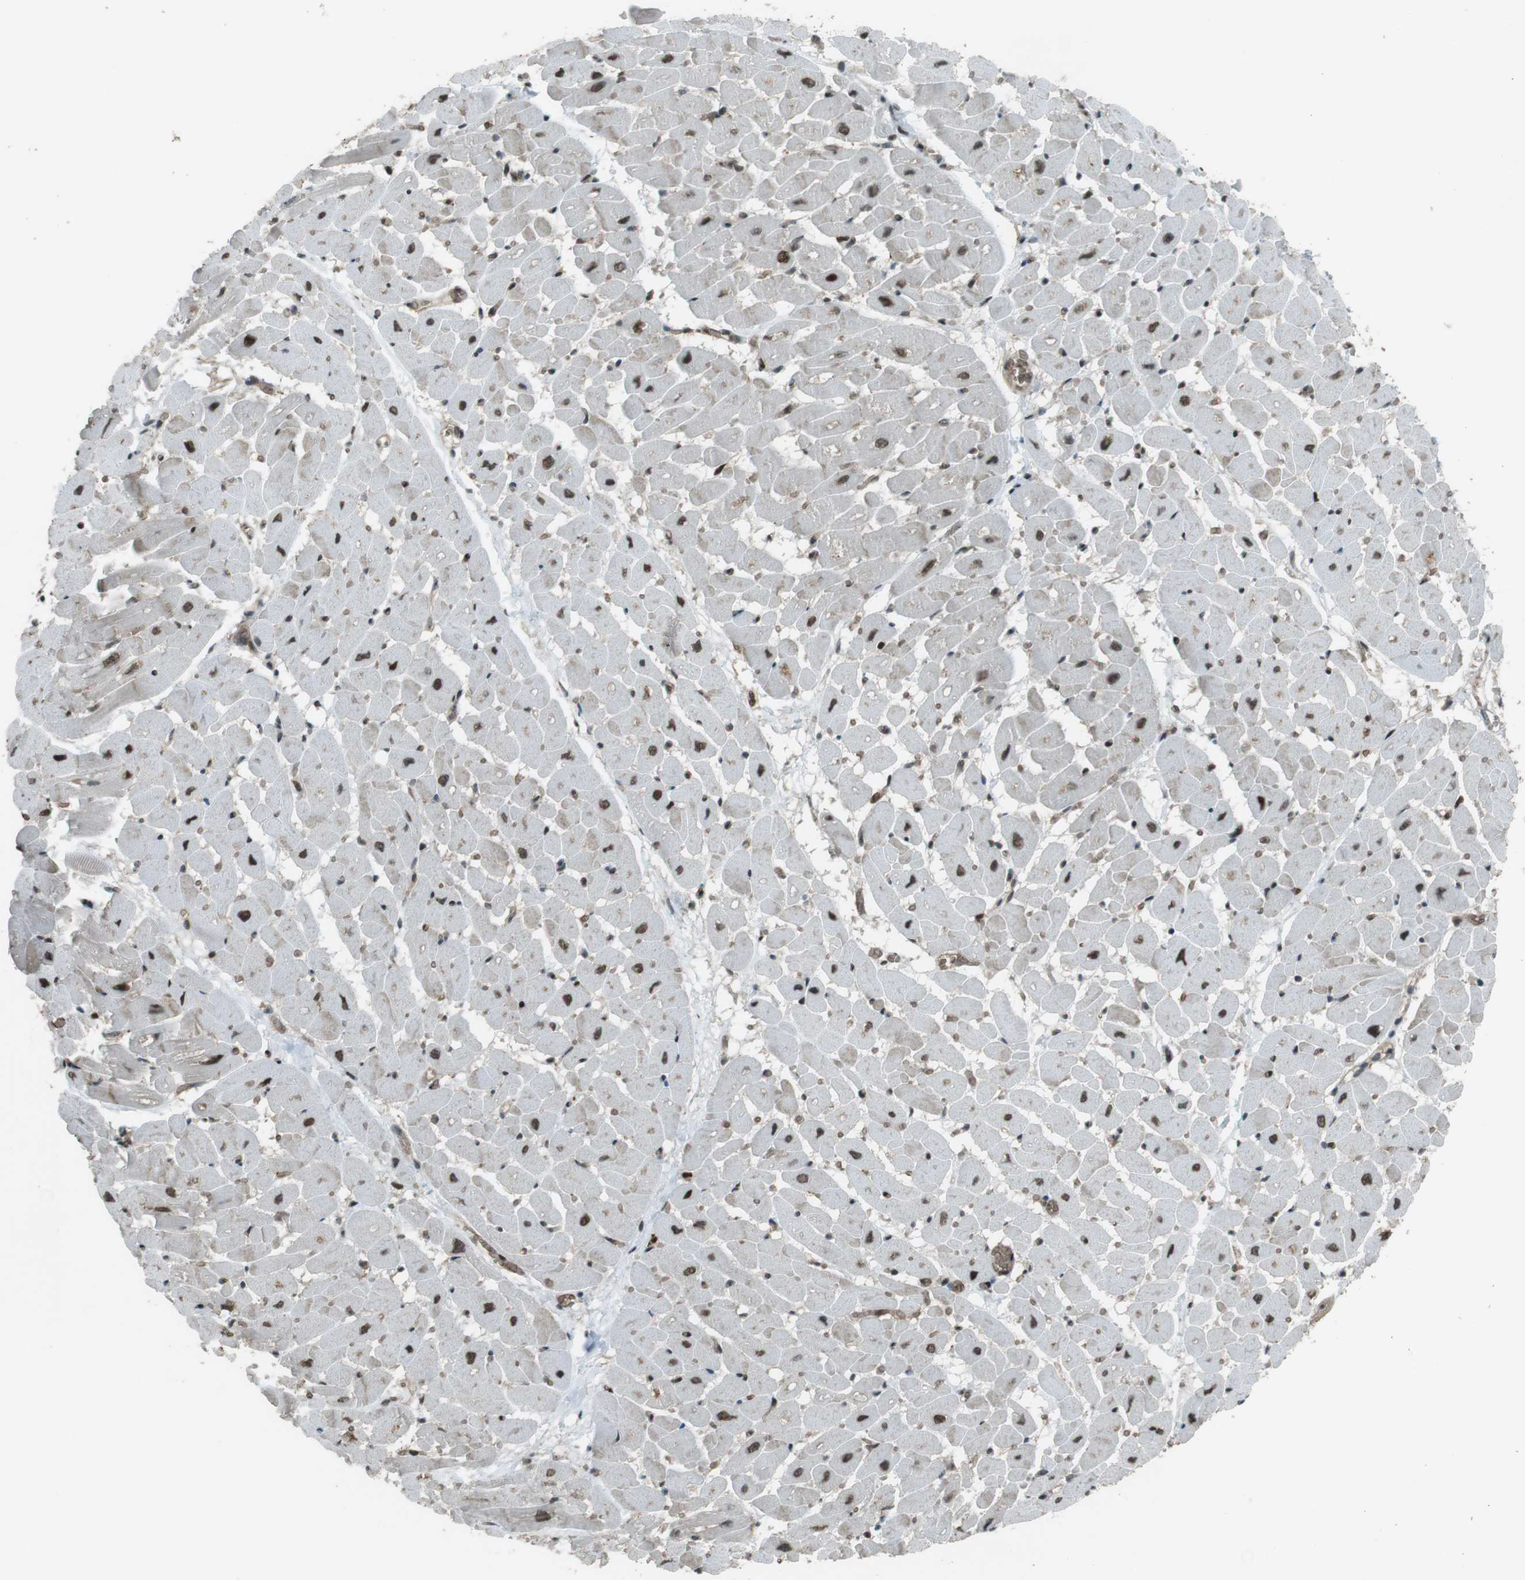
{"staining": {"intensity": "moderate", "quantity": ">75%", "location": "nuclear"}, "tissue": "heart muscle", "cell_type": "Cardiomyocytes", "image_type": "normal", "snomed": [{"axis": "morphology", "description": "Normal tissue, NOS"}, {"axis": "topography", "description": "Heart"}], "caption": "Heart muscle stained with a brown dye exhibits moderate nuclear positive staining in approximately >75% of cardiomyocytes.", "gene": "SLITRK5", "patient": {"sex": "male", "age": 45}}